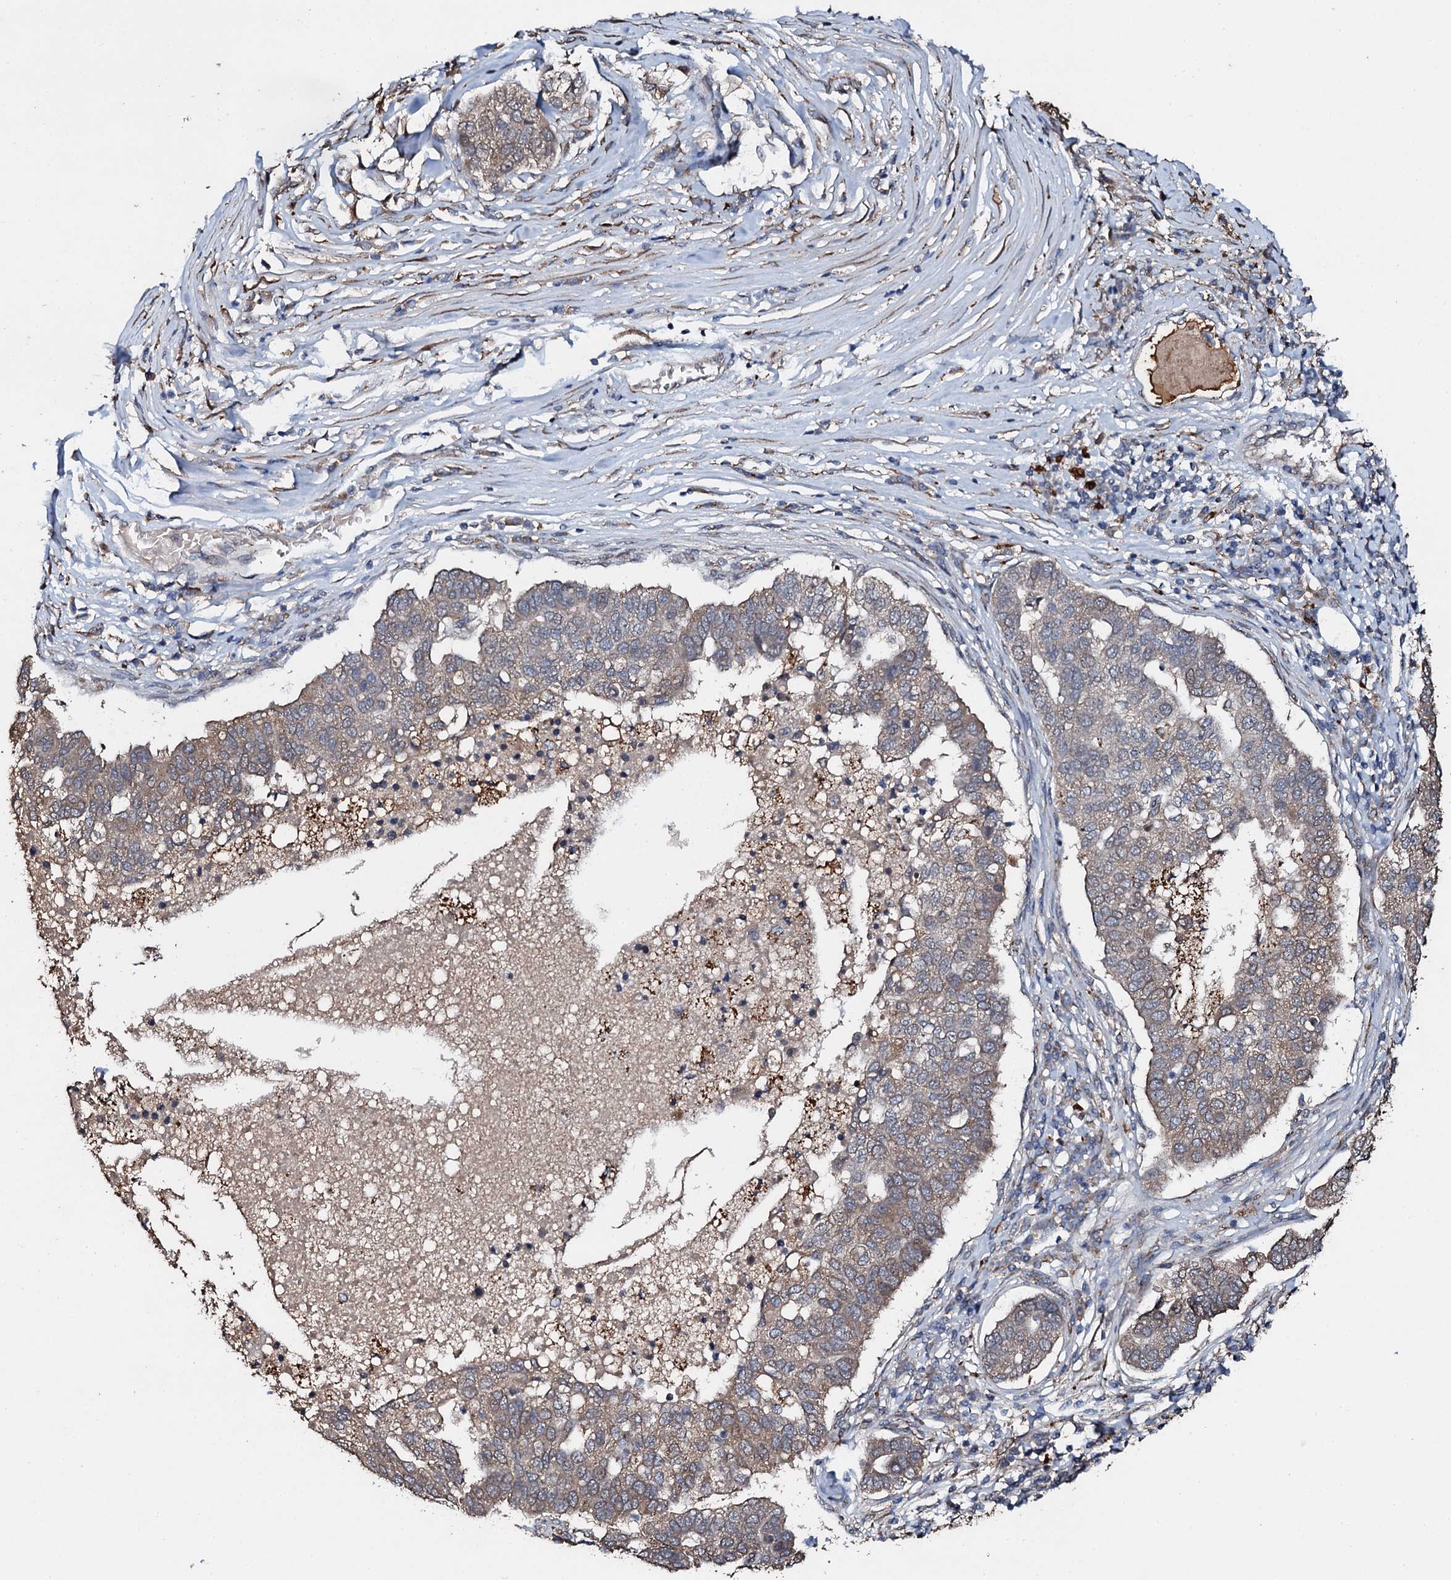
{"staining": {"intensity": "weak", "quantity": ">75%", "location": "cytoplasmic/membranous"}, "tissue": "pancreatic cancer", "cell_type": "Tumor cells", "image_type": "cancer", "snomed": [{"axis": "morphology", "description": "Adenocarcinoma, NOS"}, {"axis": "topography", "description": "Pancreas"}], "caption": "A high-resolution photomicrograph shows immunohistochemistry (IHC) staining of pancreatic cancer (adenocarcinoma), which reveals weak cytoplasmic/membranous expression in approximately >75% of tumor cells.", "gene": "ADAMTS10", "patient": {"sex": "female", "age": 61}}